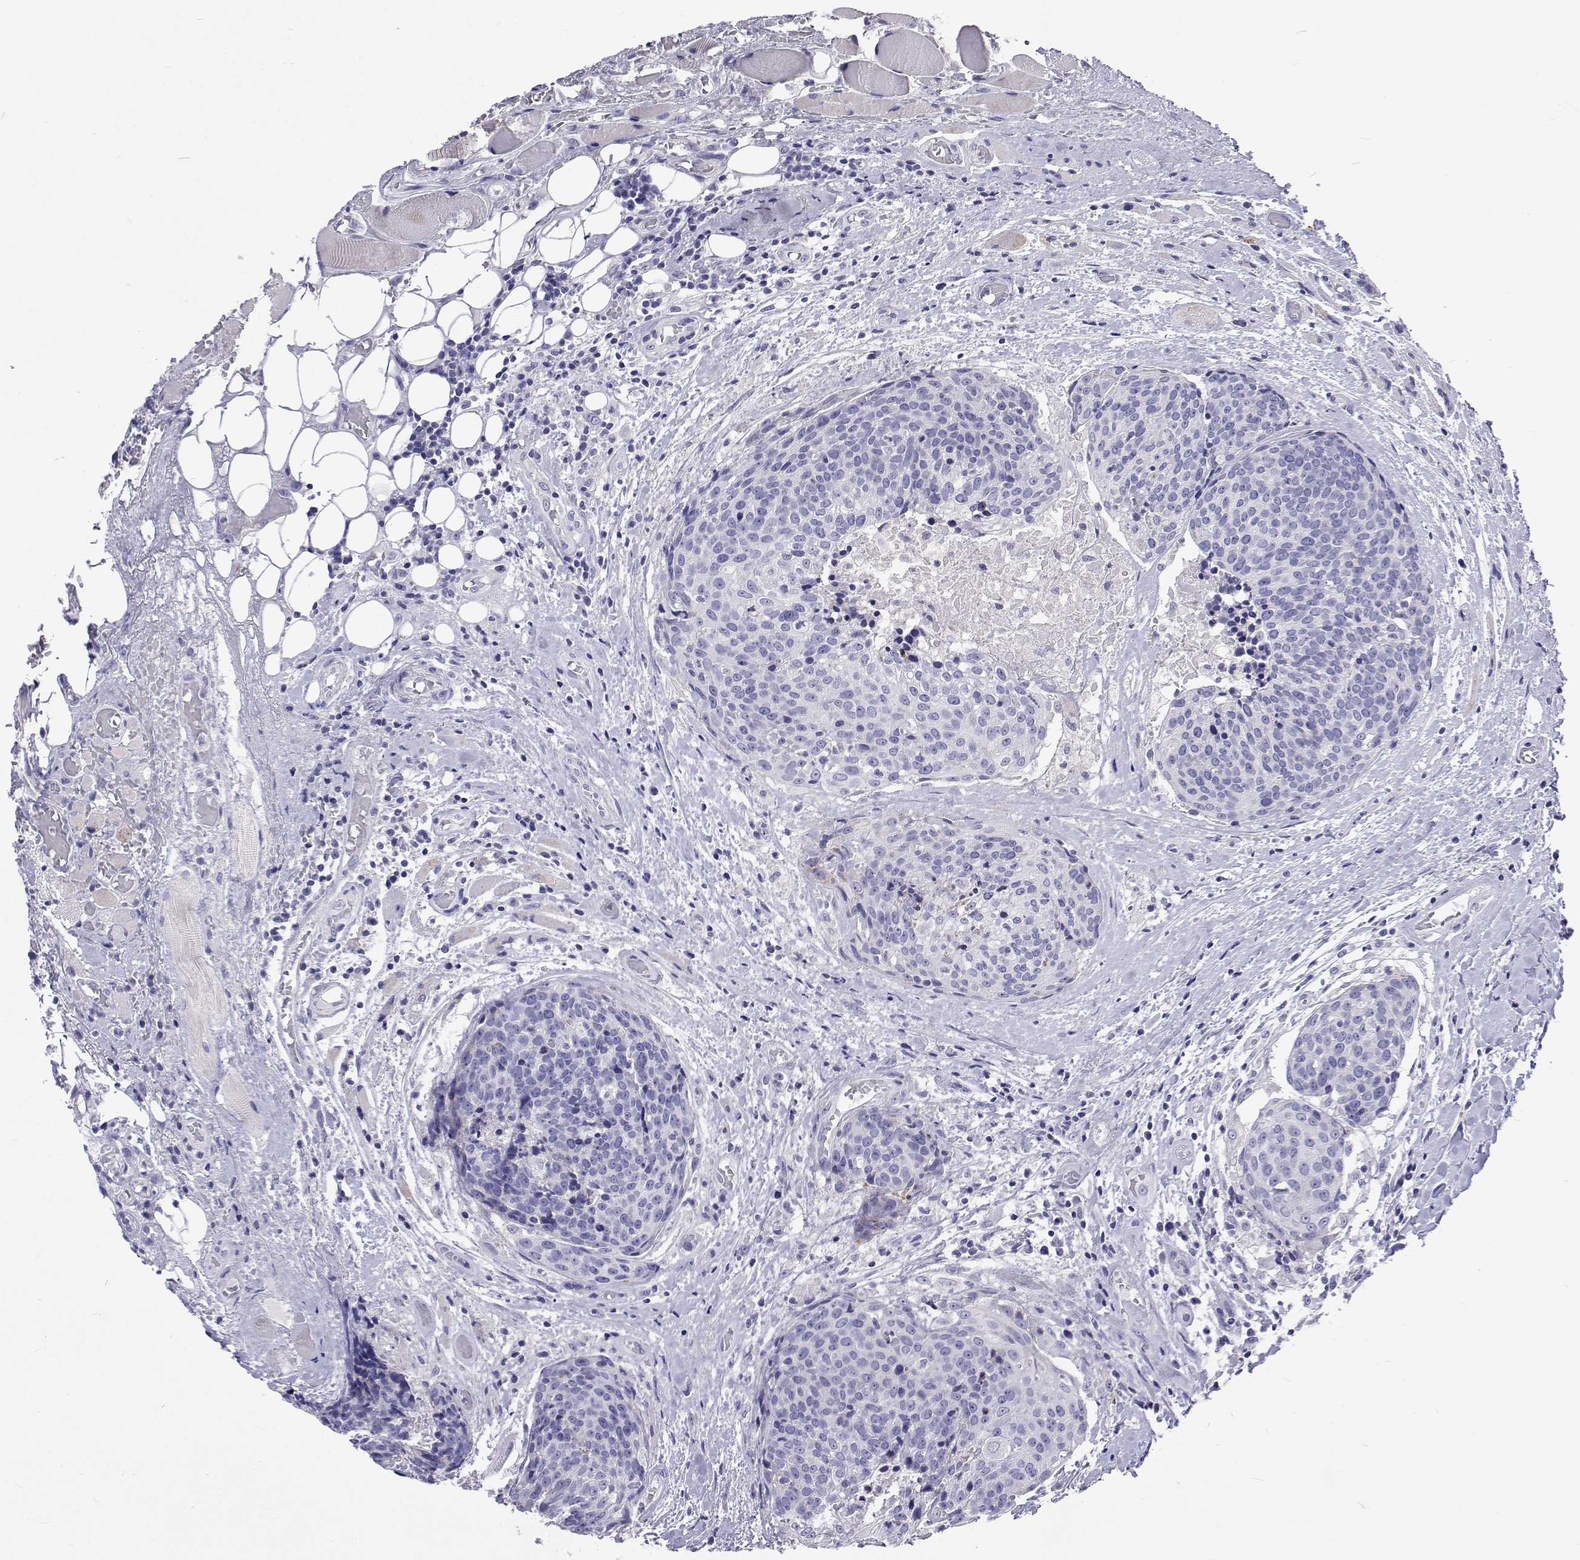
{"staining": {"intensity": "negative", "quantity": "none", "location": "none"}, "tissue": "head and neck cancer", "cell_type": "Tumor cells", "image_type": "cancer", "snomed": [{"axis": "morphology", "description": "Squamous cell carcinoma, NOS"}, {"axis": "topography", "description": "Oral tissue"}, {"axis": "topography", "description": "Head-Neck"}], "caption": "A micrograph of squamous cell carcinoma (head and neck) stained for a protein displays no brown staining in tumor cells.", "gene": "UMODL1", "patient": {"sex": "male", "age": 64}}